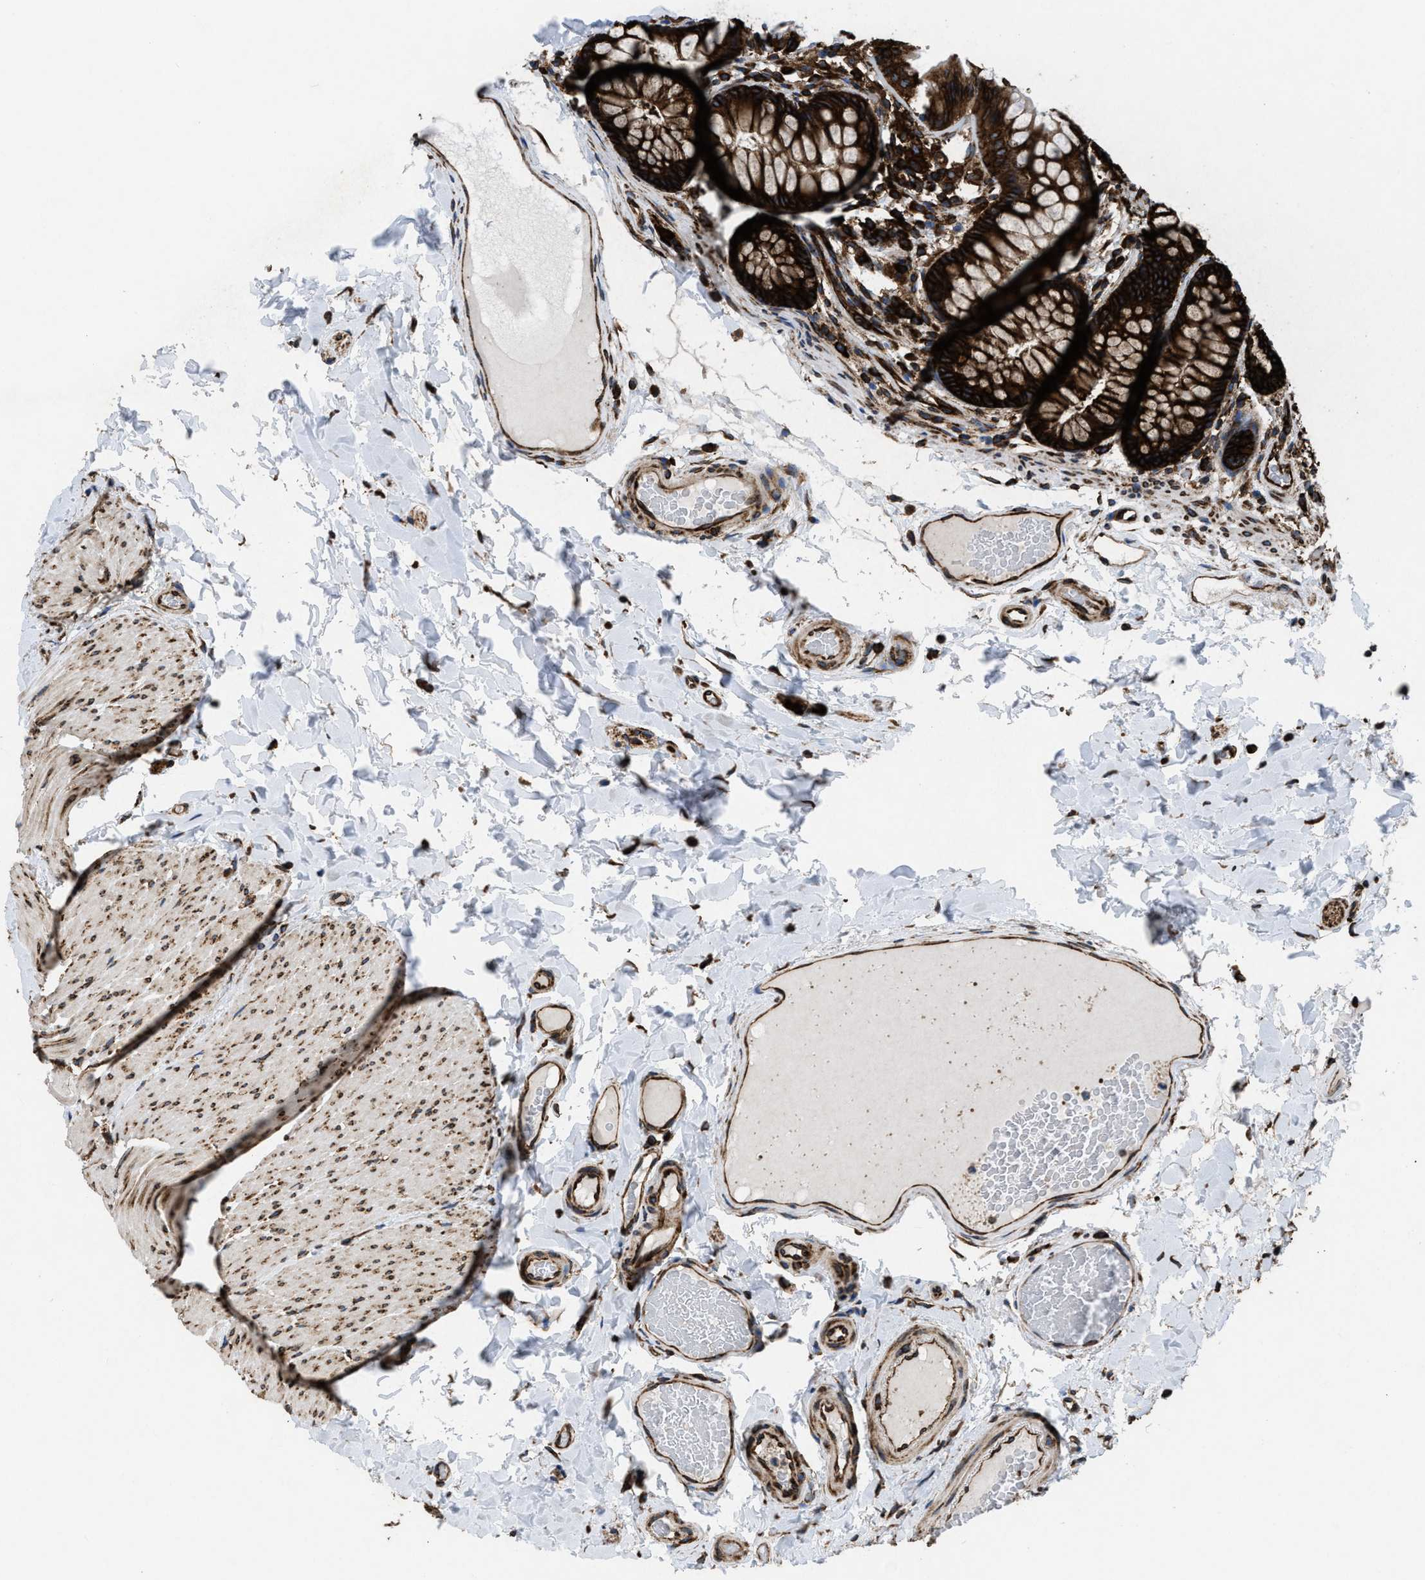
{"staining": {"intensity": "strong", "quantity": ">75%", "location": "cytoplasmic/membranous,nuclear"}, "tissue": "colon", "cell_type": "Endothelial cells", "image_type": "normal", "snomed": [{"axis": "morphology", "description": "Normal tissue, NOS"}, {"axis": "topography", "description": "Colon"}], "caption": "An immunohistochemistry photomicrograph of benign tissue is shown. Protein staining in brown highlights strong cytoplasmic/membranous,nuclear positivity in colon within endothelial cells.", "gene": "CAPRIN1", "patient": {"sex": "female", "age": 56}}